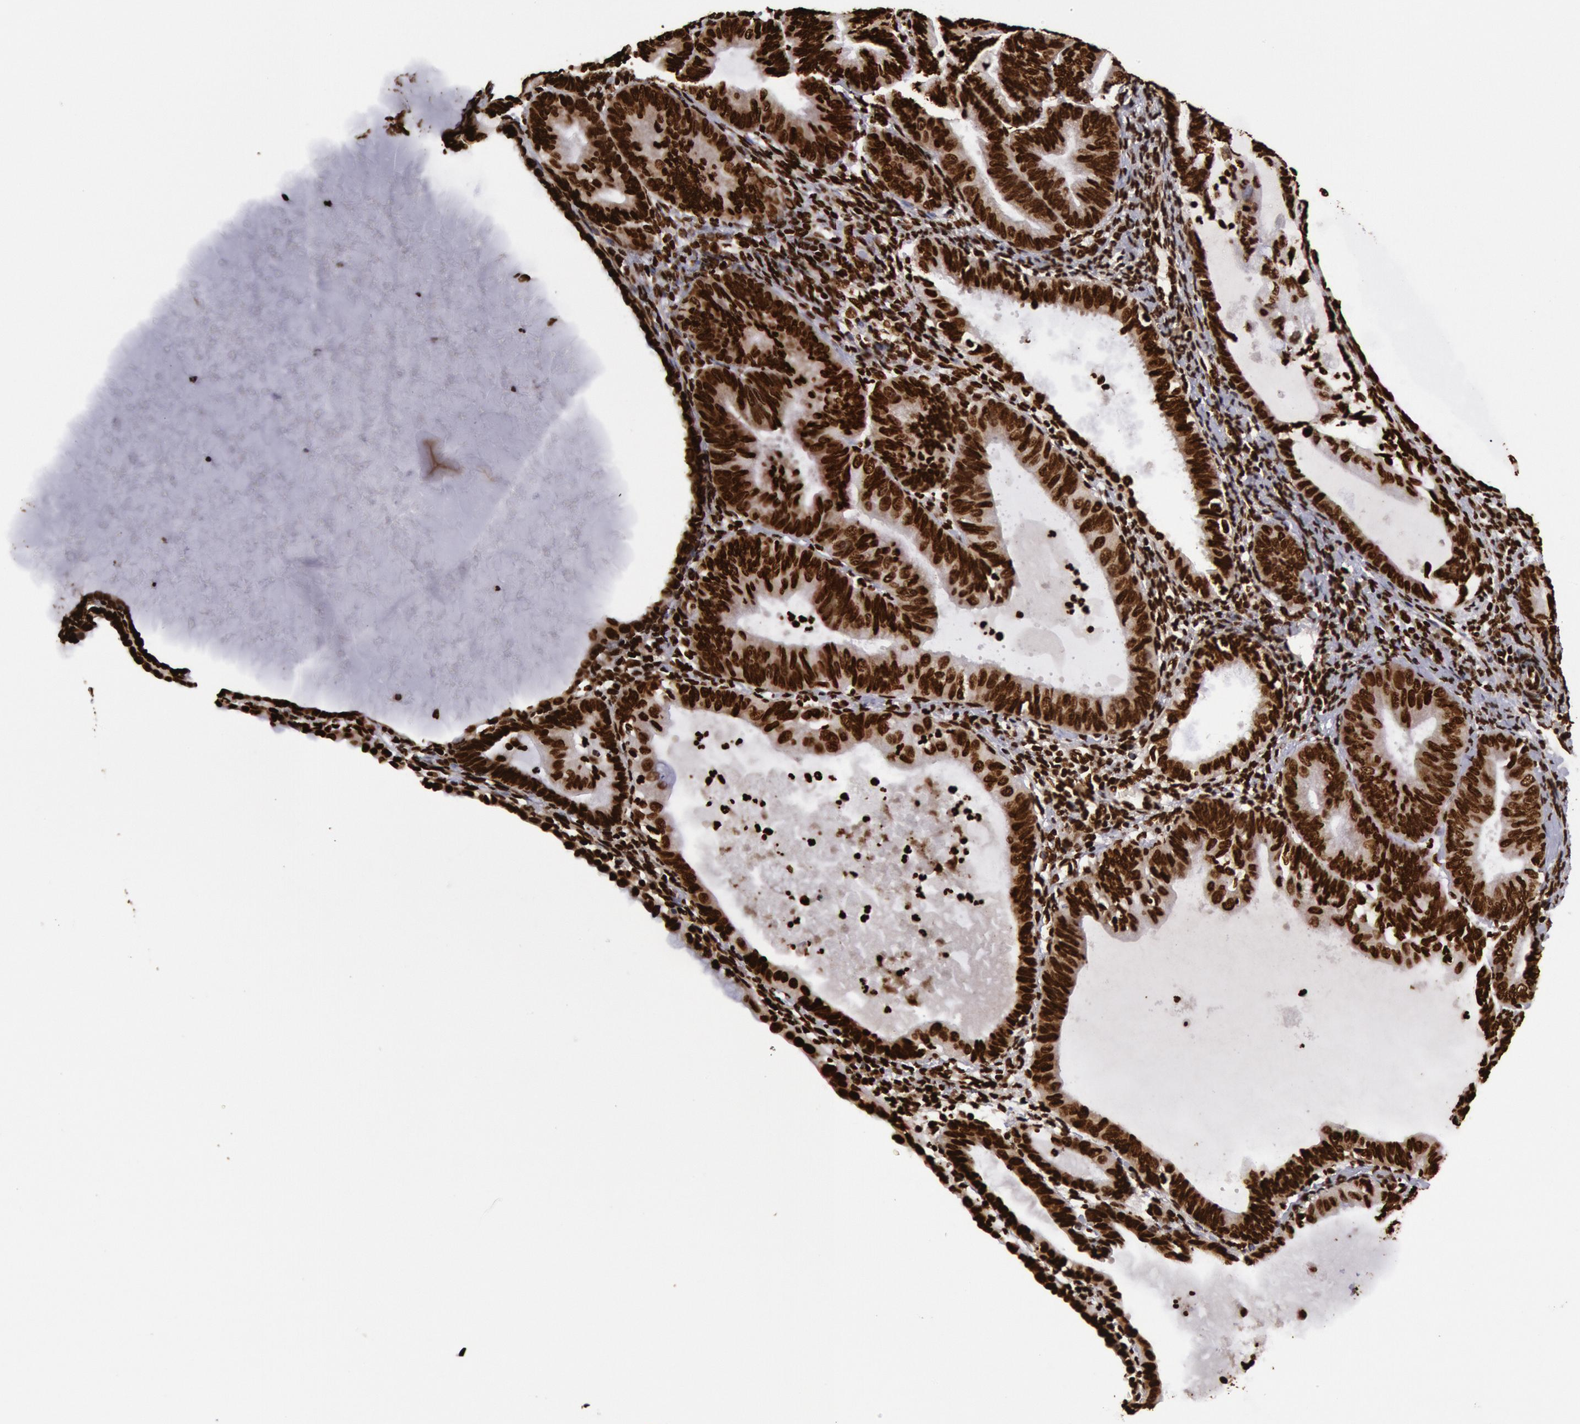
{"staining": {"intensity": "strong", "quantity": ">75%", "location": "nuclear"}, "tissue": "endometrial cancer", "cell_type": "Tumor cells", "image_type": "cancer", "snomed": [{"axis": "morphology", "description": "Adenocarcinoma, NOS"}, {"axis": "topography", "description": "Endometrium"}], "caption": "A photomicrograph of endometrial adenocarcinoma stained for a protein displays strong nuclear brown staining in tumor cells. (Stains: DAB (3,3'-diaminobenzidine) in brown, nuclei in blue, Microscopy: brightfield microscopy at high magnification).", "gene": "H3-4", "patient": {"sex": "female", "age": 63}}